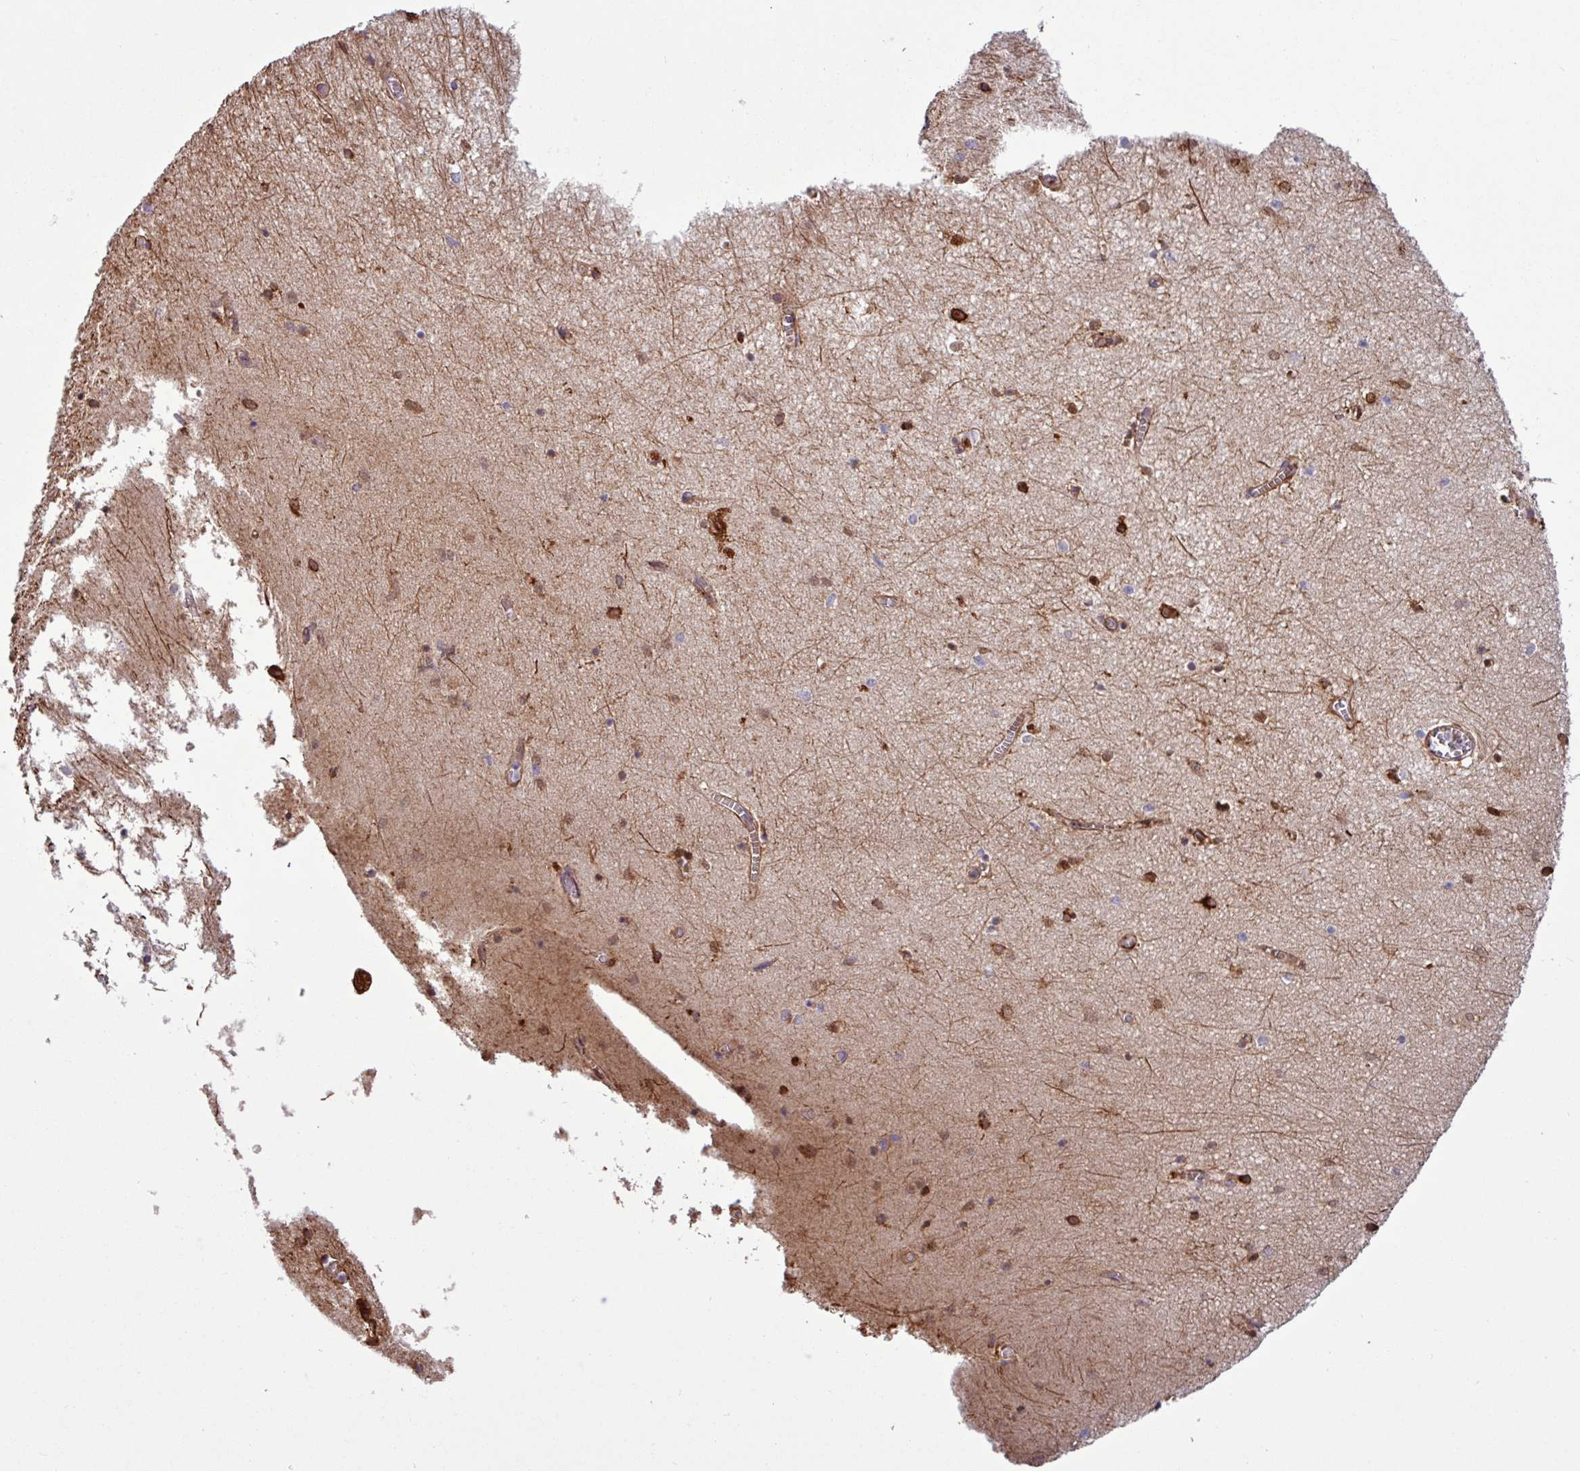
{"staining": {"intensity": "strong", "quantity": "25%-75%", "location": "cytoplasmic/membranous"}, "tissue": "hippocampus", "cell_type": "Glial cells", "image_type": "normal", "snomed": [{"axis": "morphology", "description": "Normal tissue, NOS"}, {"axis": "topography", "description": "Hippocampus"}], "caption": "This image shows IHC staining of normal human hippocampus, with high strong cytoplasmic/membranous expression in about 25%-75% of glial cells.", "gene": "PCED1A", "patient": {"sex": "female", "age": 64}}